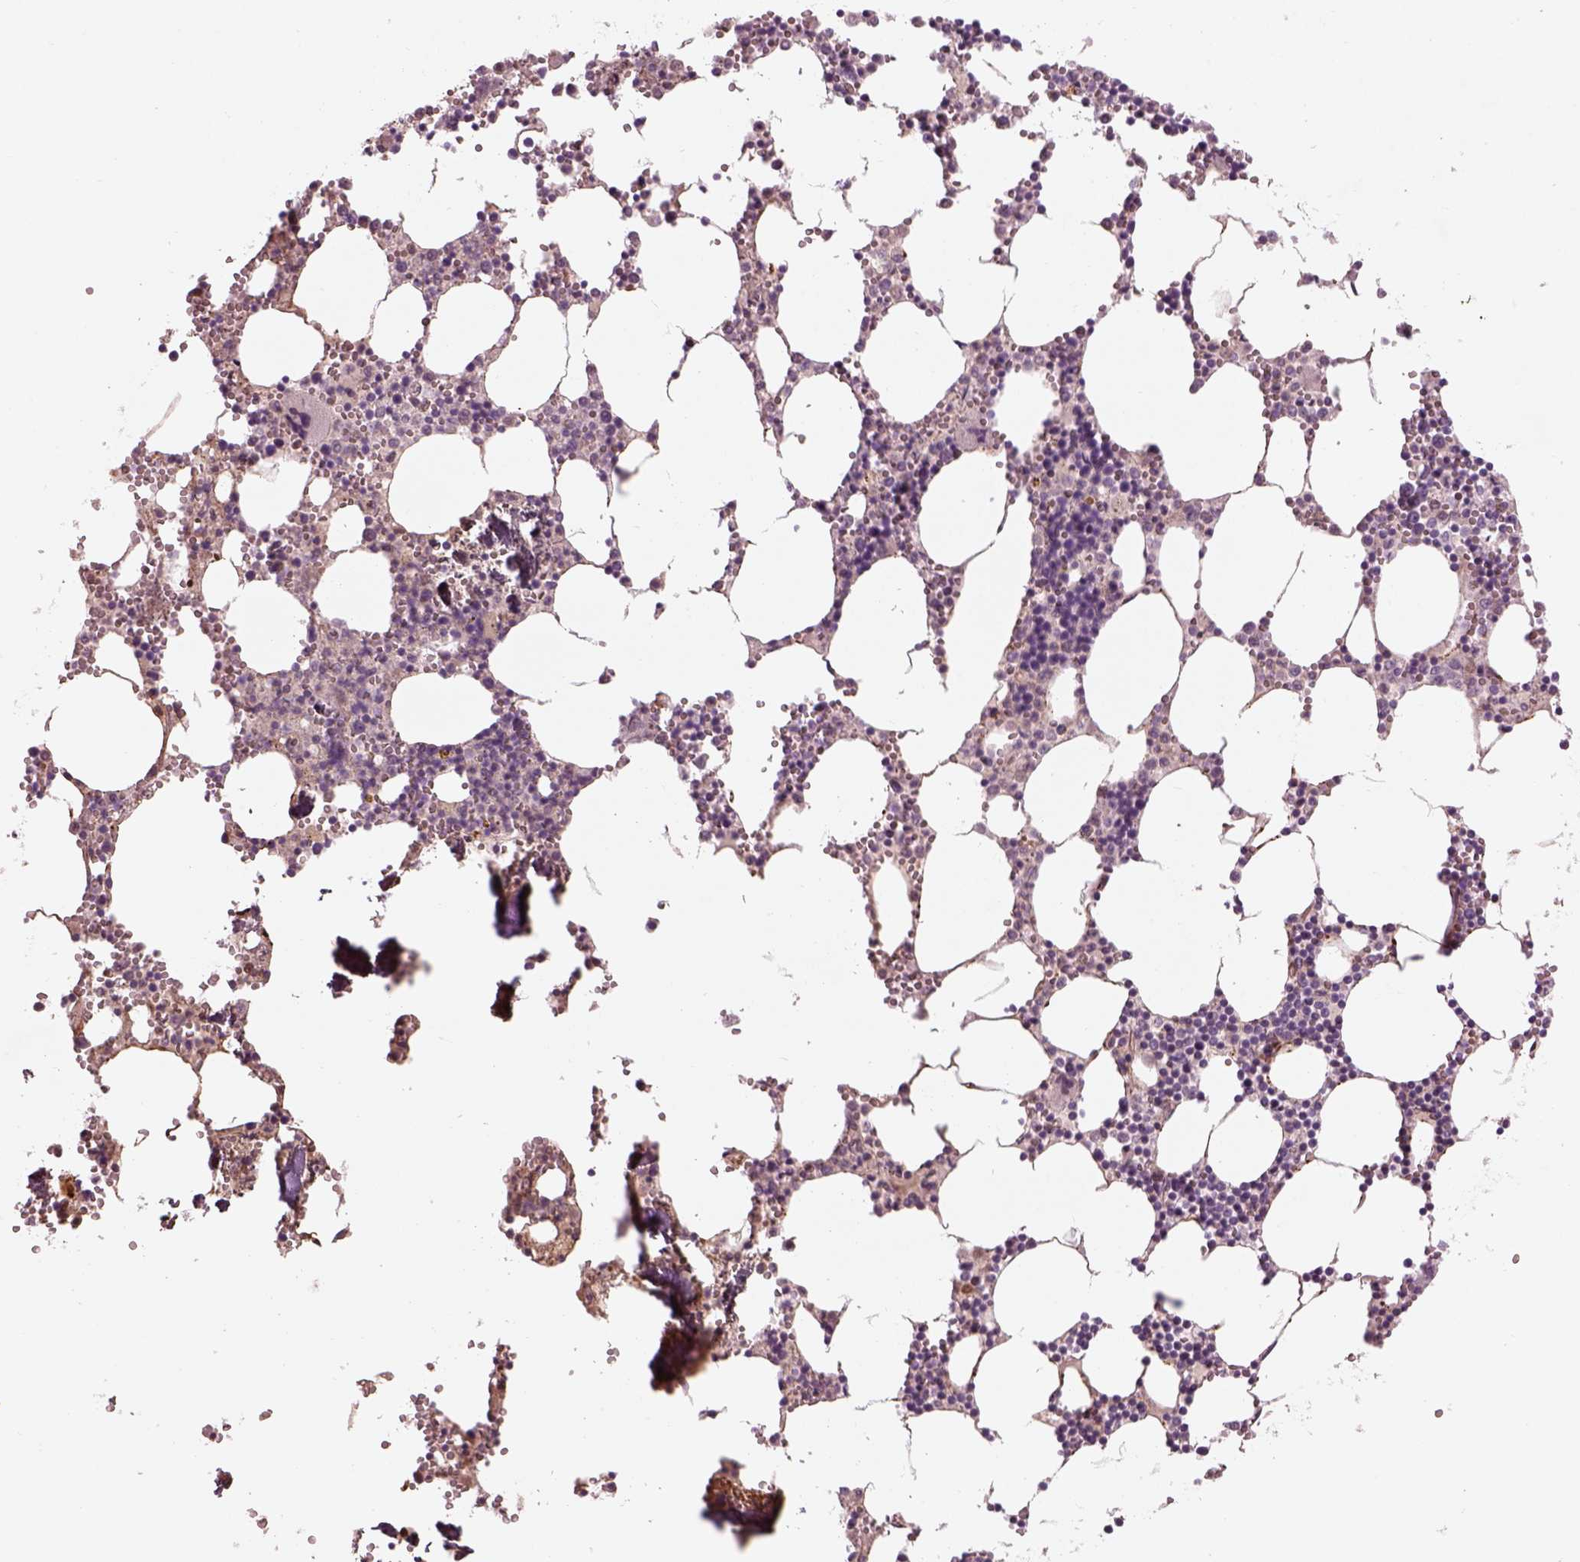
{"staining": {"intensity": "negative", "quantity": "none", "location": "none"}, "tissue": "bone marrow", "cell_type": "Hematopoietic cells", "image_type": "normal", "snomed": [{"axis": "morphology", "description": "Normal tissue, NOS"}, {"axis": "topography", "description": "Bone marrow"}], "caption": "Image shows no protein staining in hematopoietic cells of normal bone marrow. Brightfield microscopy of immunohistochemistry (IHC) stained with DAB (brown) and hematoxylin (blue), captured at high magnification.", "gene": "PABPC1L2A", "patient": {"sex": "male", "age": 54}}